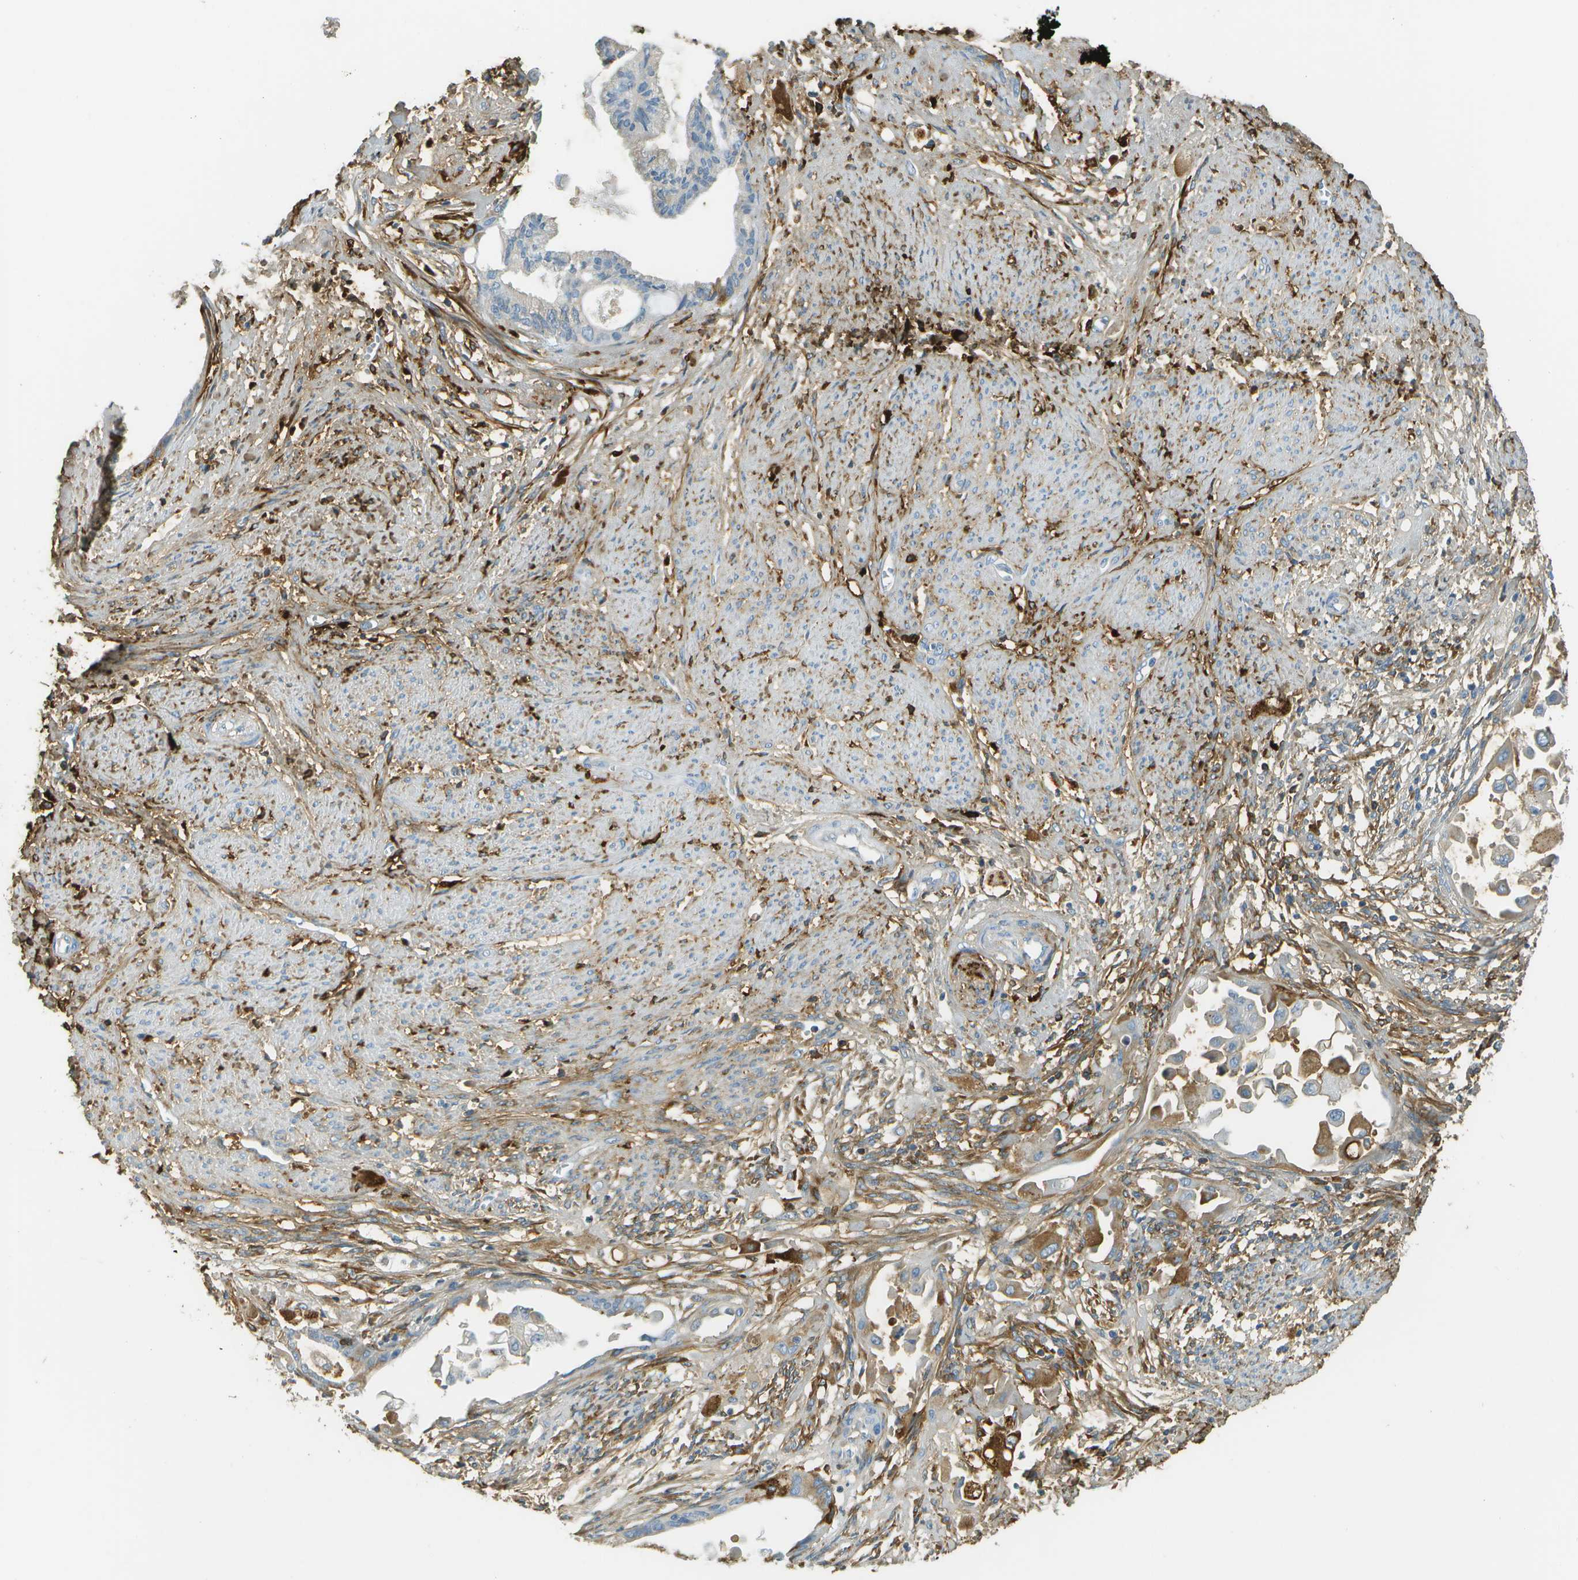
{"staining": {"intensity": "moderate", "quantity": "<25%", "location": "cytoplasmic/membranous"}, "tissue": "cervical cancer", "cell_type": "Tumor cells", "image_type": "cancer", "snomed": [{"axis": "morphology", "description": "Normal tissue, NOS"}, {"axis": "morphology", "description": "Adenocarcinoma, NOS"}, {"axis": "topography", "description": "Cervix"}, {"axis": "topography", "description": "Endometrium"}], "caption": "Immunohistochemistry photomicrograph of neoplastic tissue: cervical cancer stained using IHC shows low levels of moderate protein expression localized specifically in the cytoplasmic/membranous of tumor cells, appearing as a cytoplasmic/membranous brown color.", "gene": "DCN", "patient": {"sex": "female", "age": 86}}